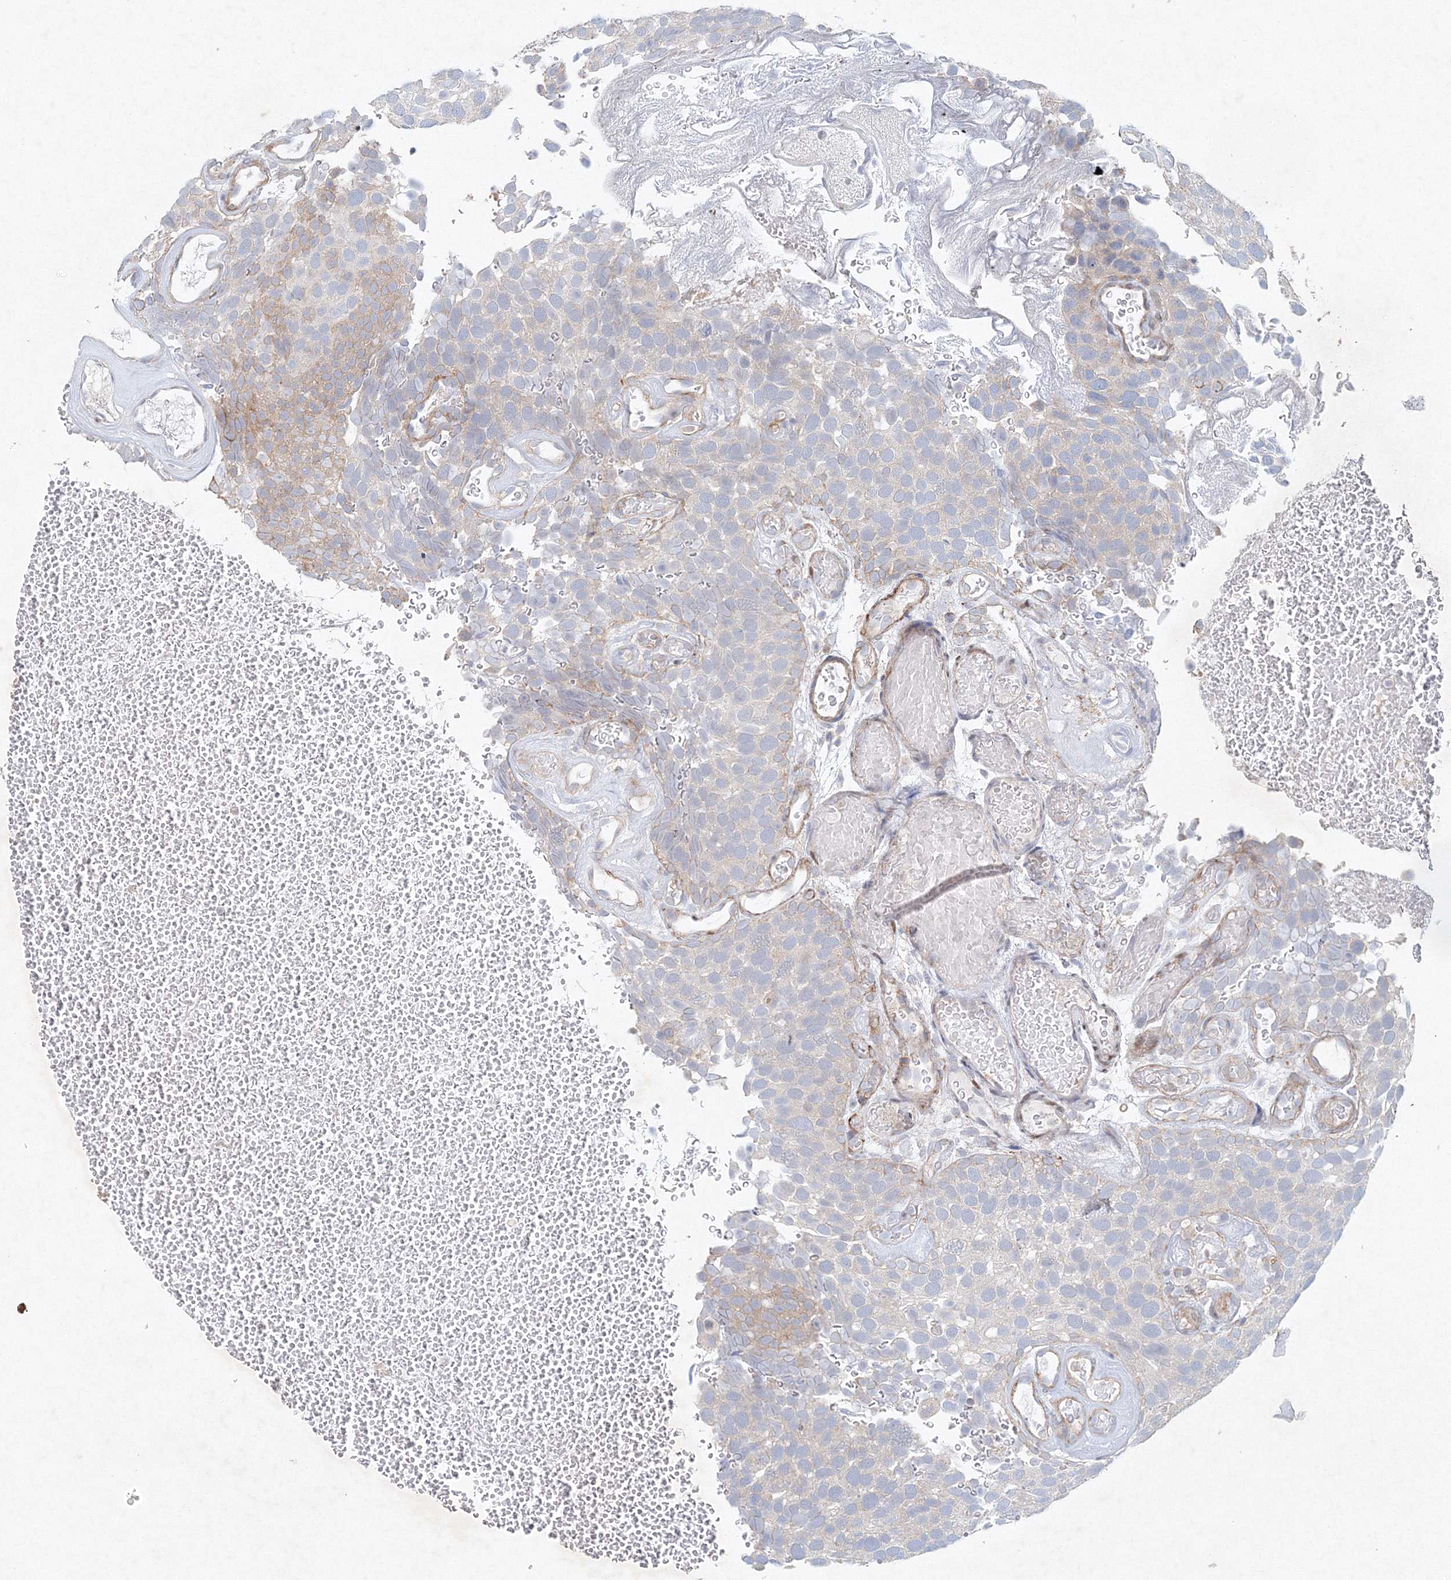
{"staining": {"intensity": "weak", "quantity": "25%-75%", "location": "cytoplasmic/membranous"}, "tissue": "urothelial cancer", "cell_type": "Tumor cells", "image_type": "cancer", "snomed": [{"axis": "morphology", "description": "Urothelial carcinoma, Low grade"}, {"axis": "topography", "description": "Urinary bladder"}], "caption": "Tumor cells show low levels of weak cytoplasmic/membranous expression in approximately 25%-75% of cells in urothelial carcinoma (low-grade).", "gene": "WDR49", "patient": {"sex": "male", "age": 78}}